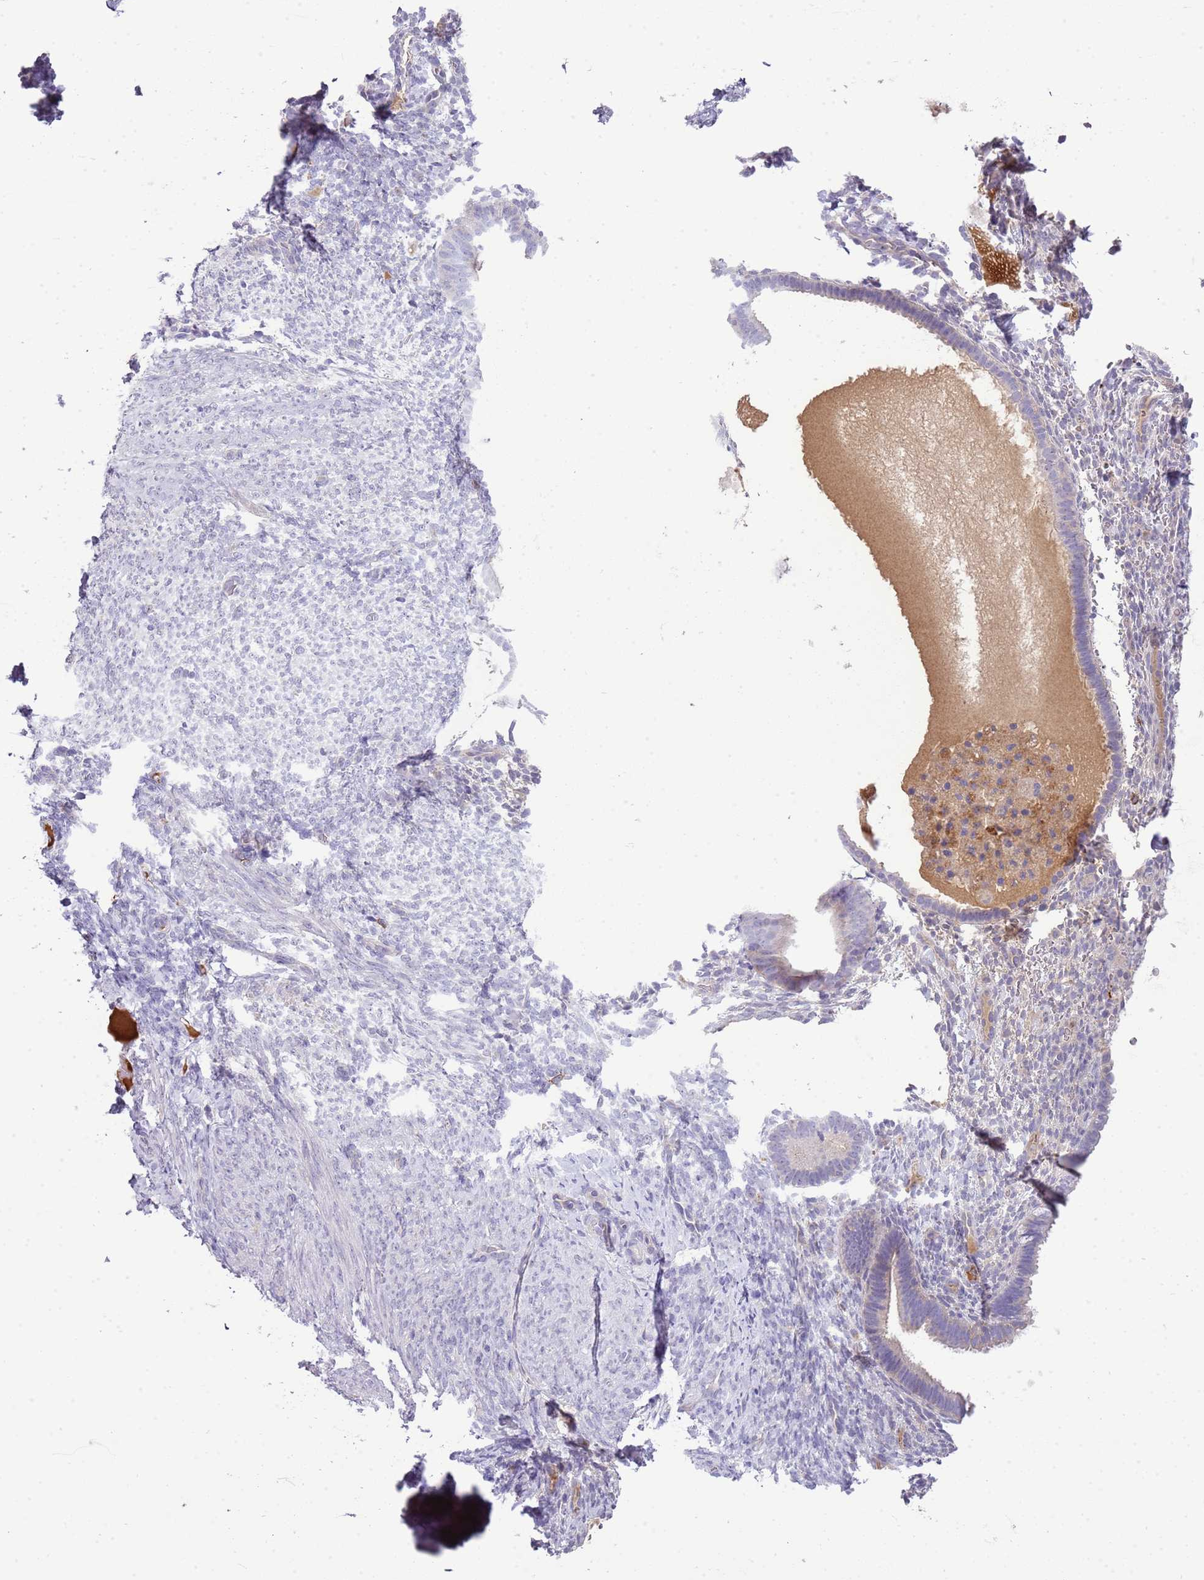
{"staining": {"intensity": "negative", "quantity": "none", "location": "none"}, "tissue": "endometrium", "cell_type": "Cells in endometrial stroma", "image_type": "normal", "snomed": [{"axis": "morphology", "description": "Normal tissue, NOS"}, {"axis": "topography", "description": "Endometrium"}], "caption": "Image shows no significant protein expression in cells in endometrial stroma of normal endometrium. (DAB (3,3'-diaminobenzidine) immunohistochemistry (IHC), high magnification).", "gene": "SCAMP5", "patient": {"sex": "female", "age": 65}}